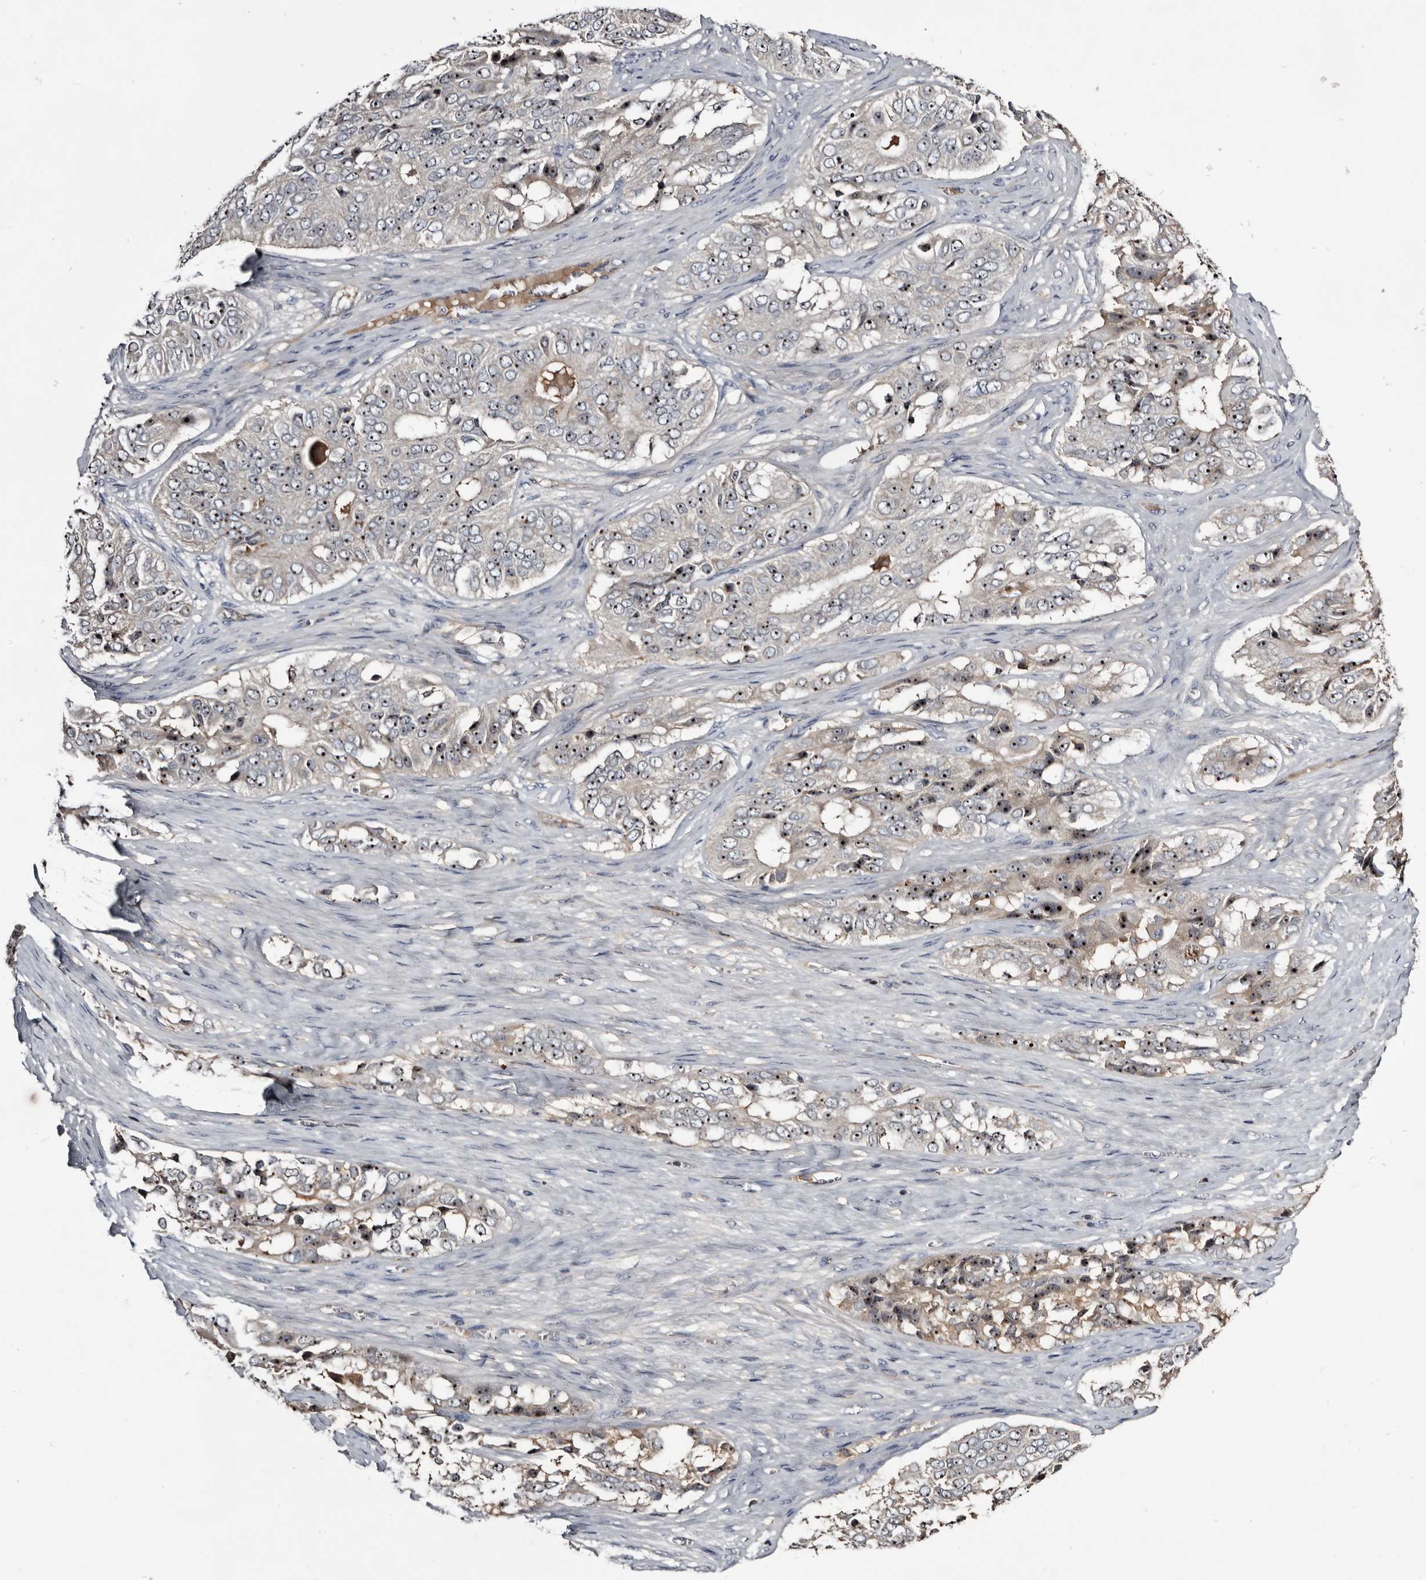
{"staining": {"intensity": "moderate", "quantity": ">75%", "location": "nuclear"}, "tissue": "ovarian cancer", "cell_type": "Tumor cells", "image_type": "cancer", "snomed": [{"axis": "morphology", "description": "Carcinoma, endometroid"}, {"axis": "topography", "description": "Ovary"}], "caption": "The immunohistochemical stain shows moderate nuclear staining in tumor cells of ovarian cancer tissue. Nuclei are stained in blue.", "gene": "TTC39A", "patient": {"sex": "female", "age": 51}}